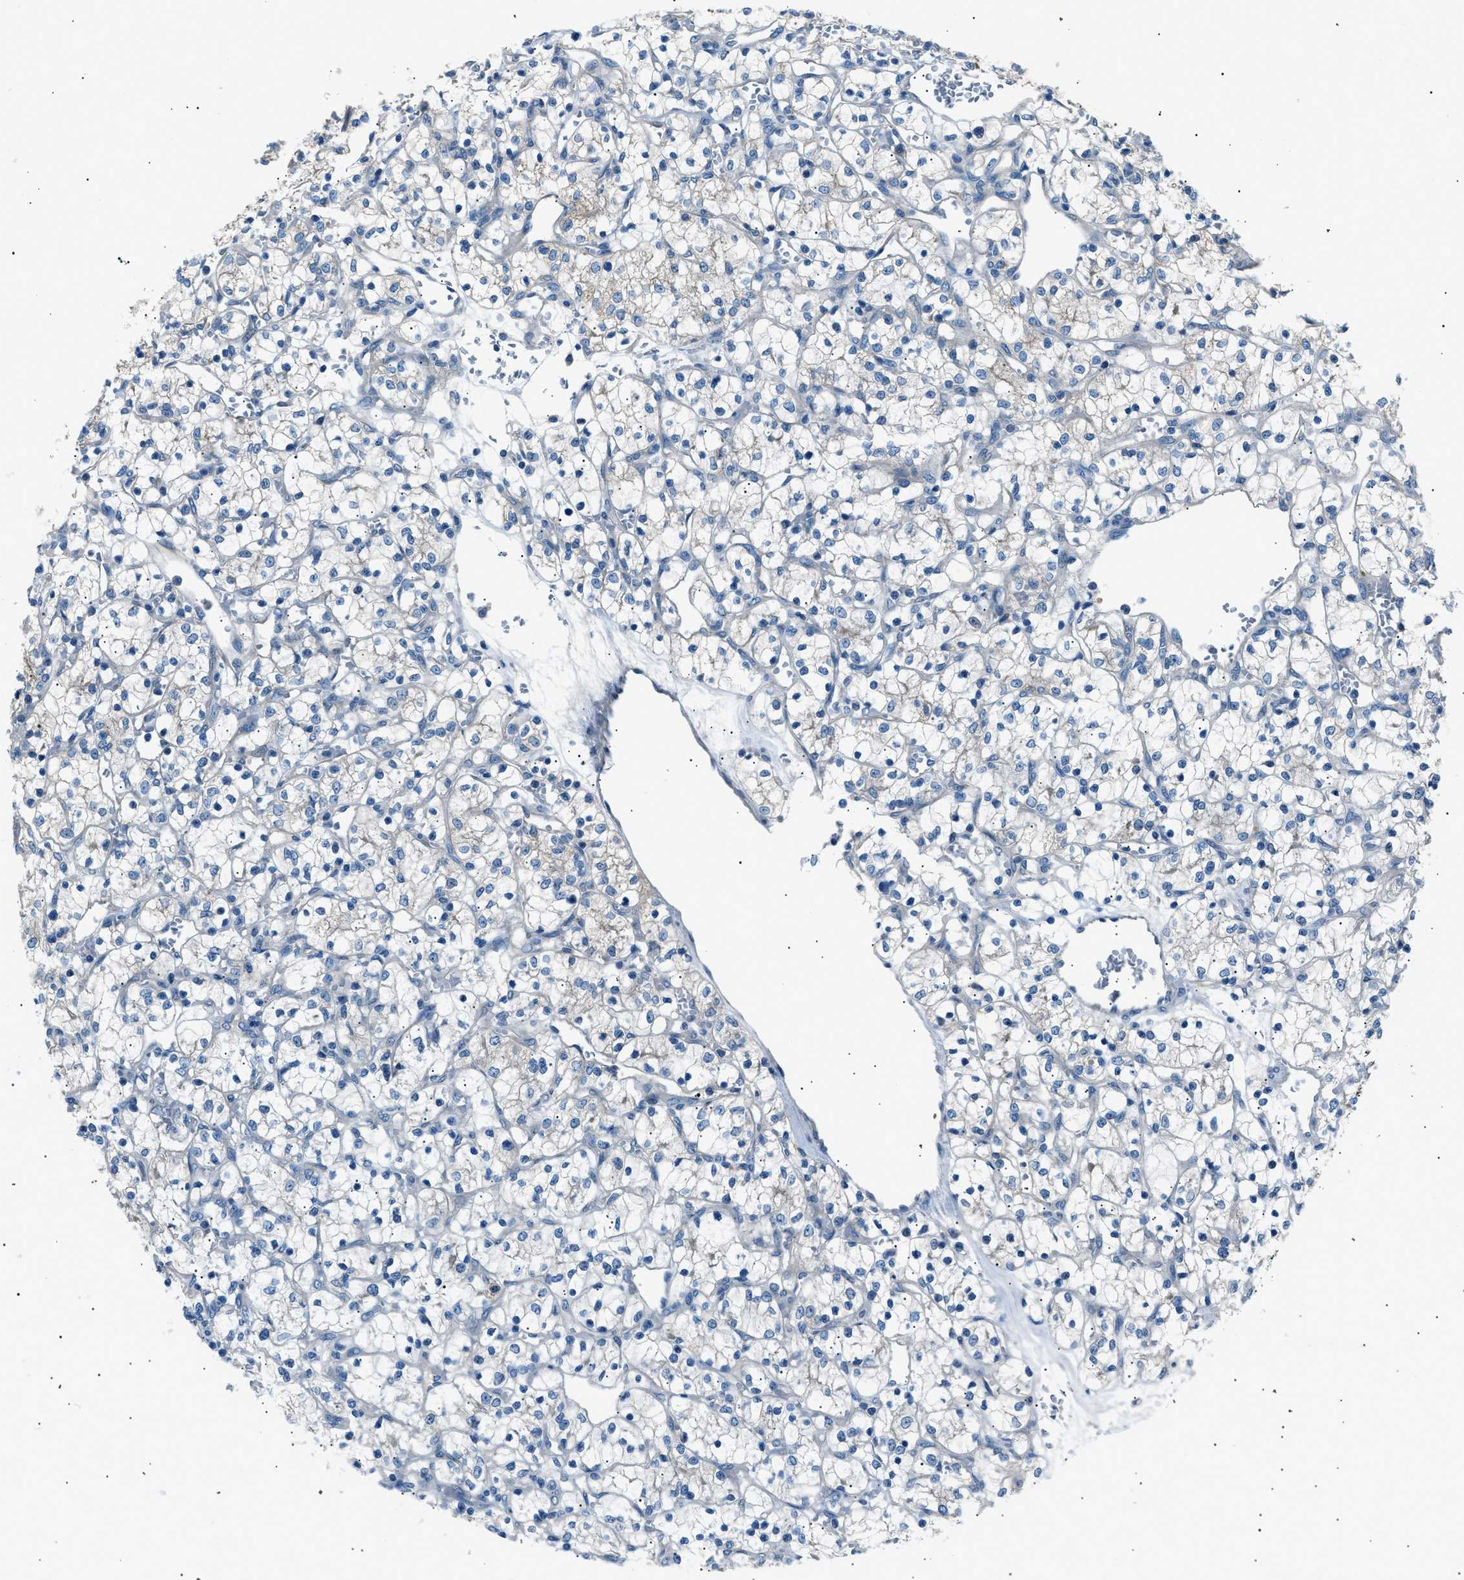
{"staining": {"intensity": "negative", "quantity": "none", "location": "none"}, "tissue": "renal cancer", "cell_type": "Tumor cells", "image_type": "cancer", "snomed": [{"axis": "morphology", "description": "Adenocarcinoma, NOS"}, {"axis": "topography", "description": "Kidney"}], "caption": "Tumor cells show no significant positivity in renal adenocarcinoma. (DAB (3,3'-diaminobenzidine) immunohistochemistry (IHC) visualized using brightfield microscopy, high magnification).", "gene": "LRRC37B", "patient": {"sex": "female", "age": 69}}